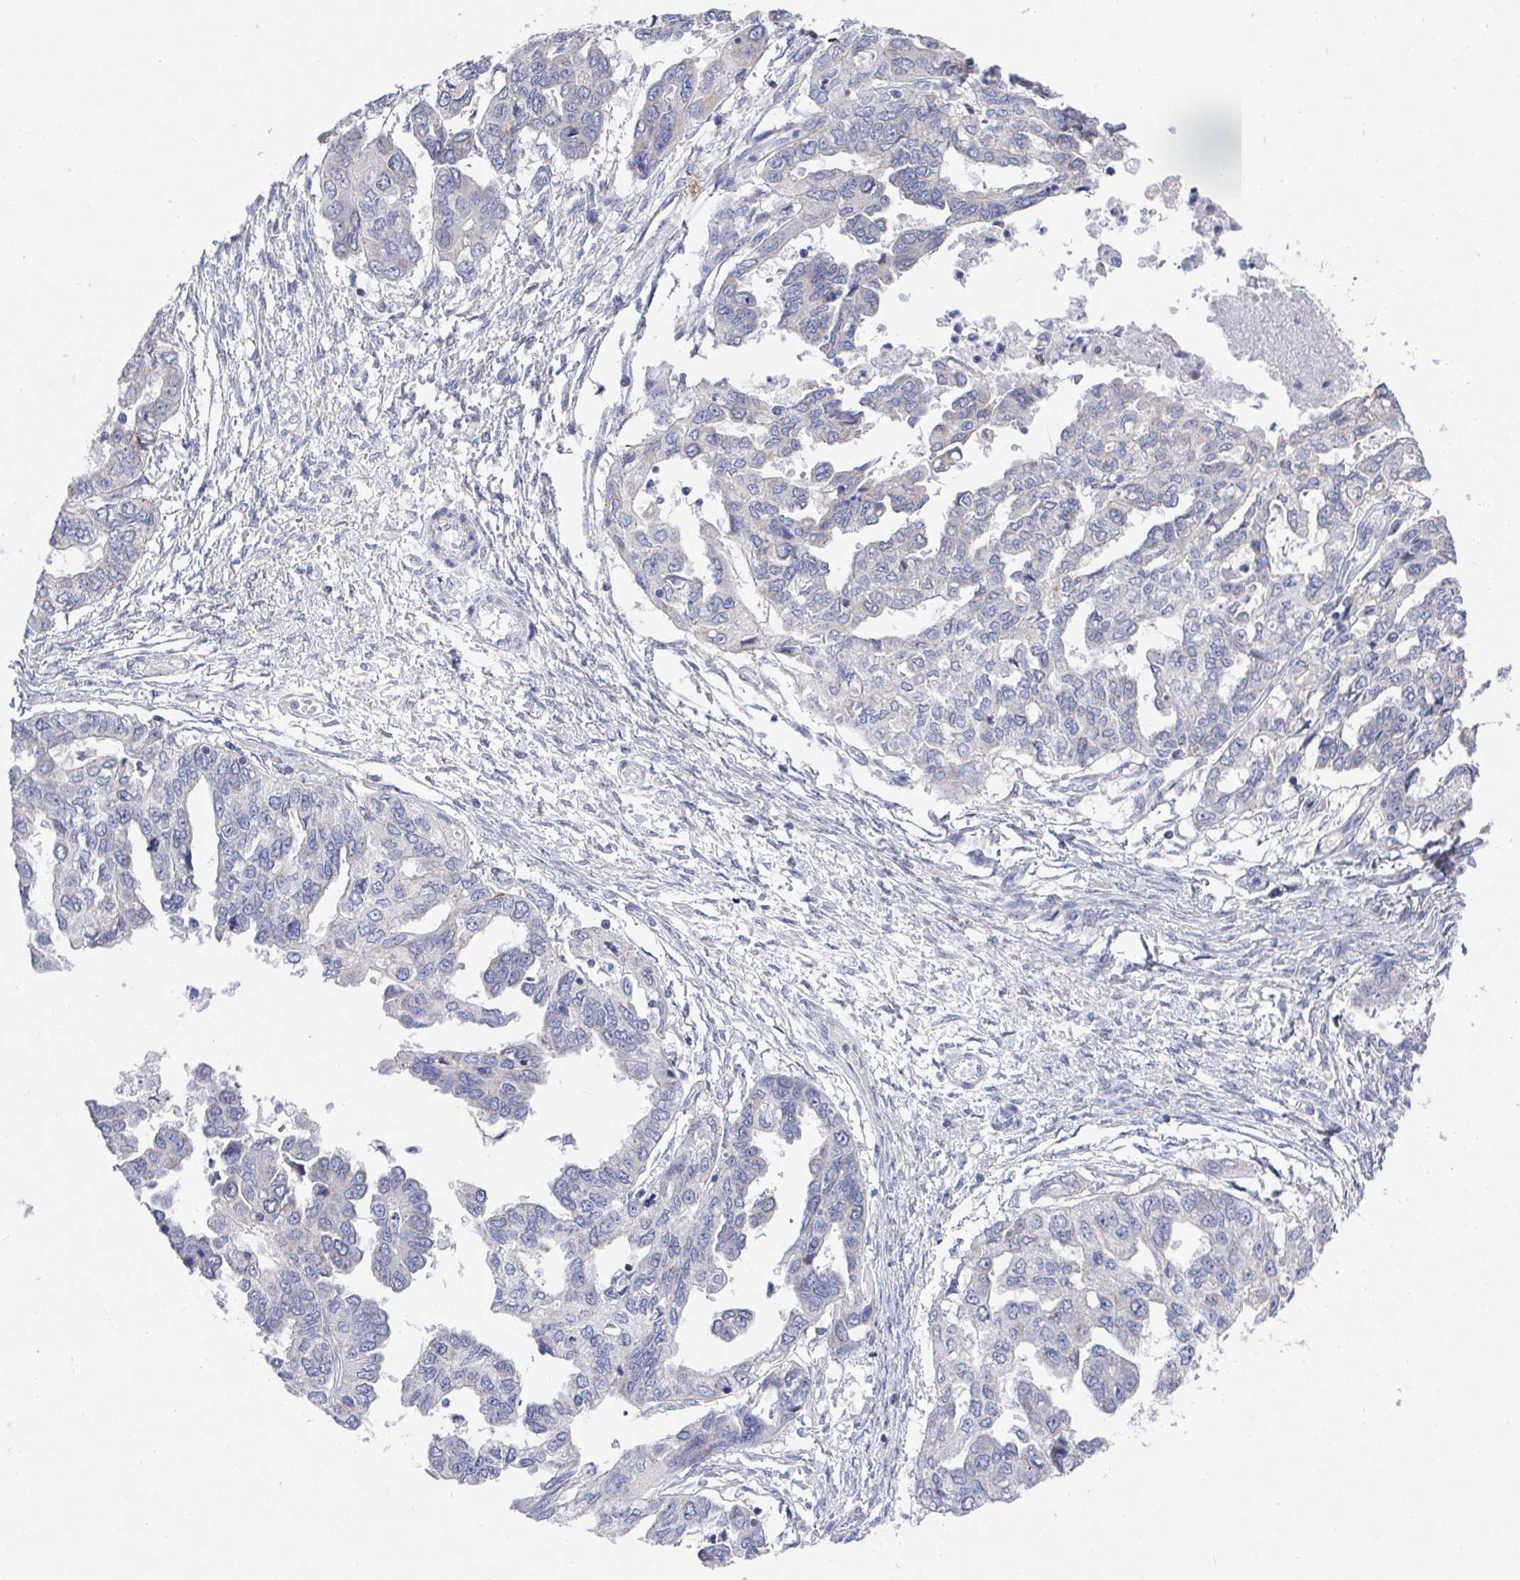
{"staining": {"intensity": "negative", "quantity": "none", "location": "none"}, "tissue": "ovarian cancer", "cell_type": "Tumor cells", "image_type": "cancer", "snomed": [{"axis": "morphology", "description": "Cystadenocarcinoma, serous, NOS"}, {"axis": "topography", "description": "Ovary"}], "caption": "An IHC image of ovarian cancer (serous cystadenocarcinoma) is shown. There is no staining in tumor cells of ovarian cancer (serous cystadenocarcinoma).", "gene": "ATP5F1C", "patient": {"sex": "female", "age": 53}}